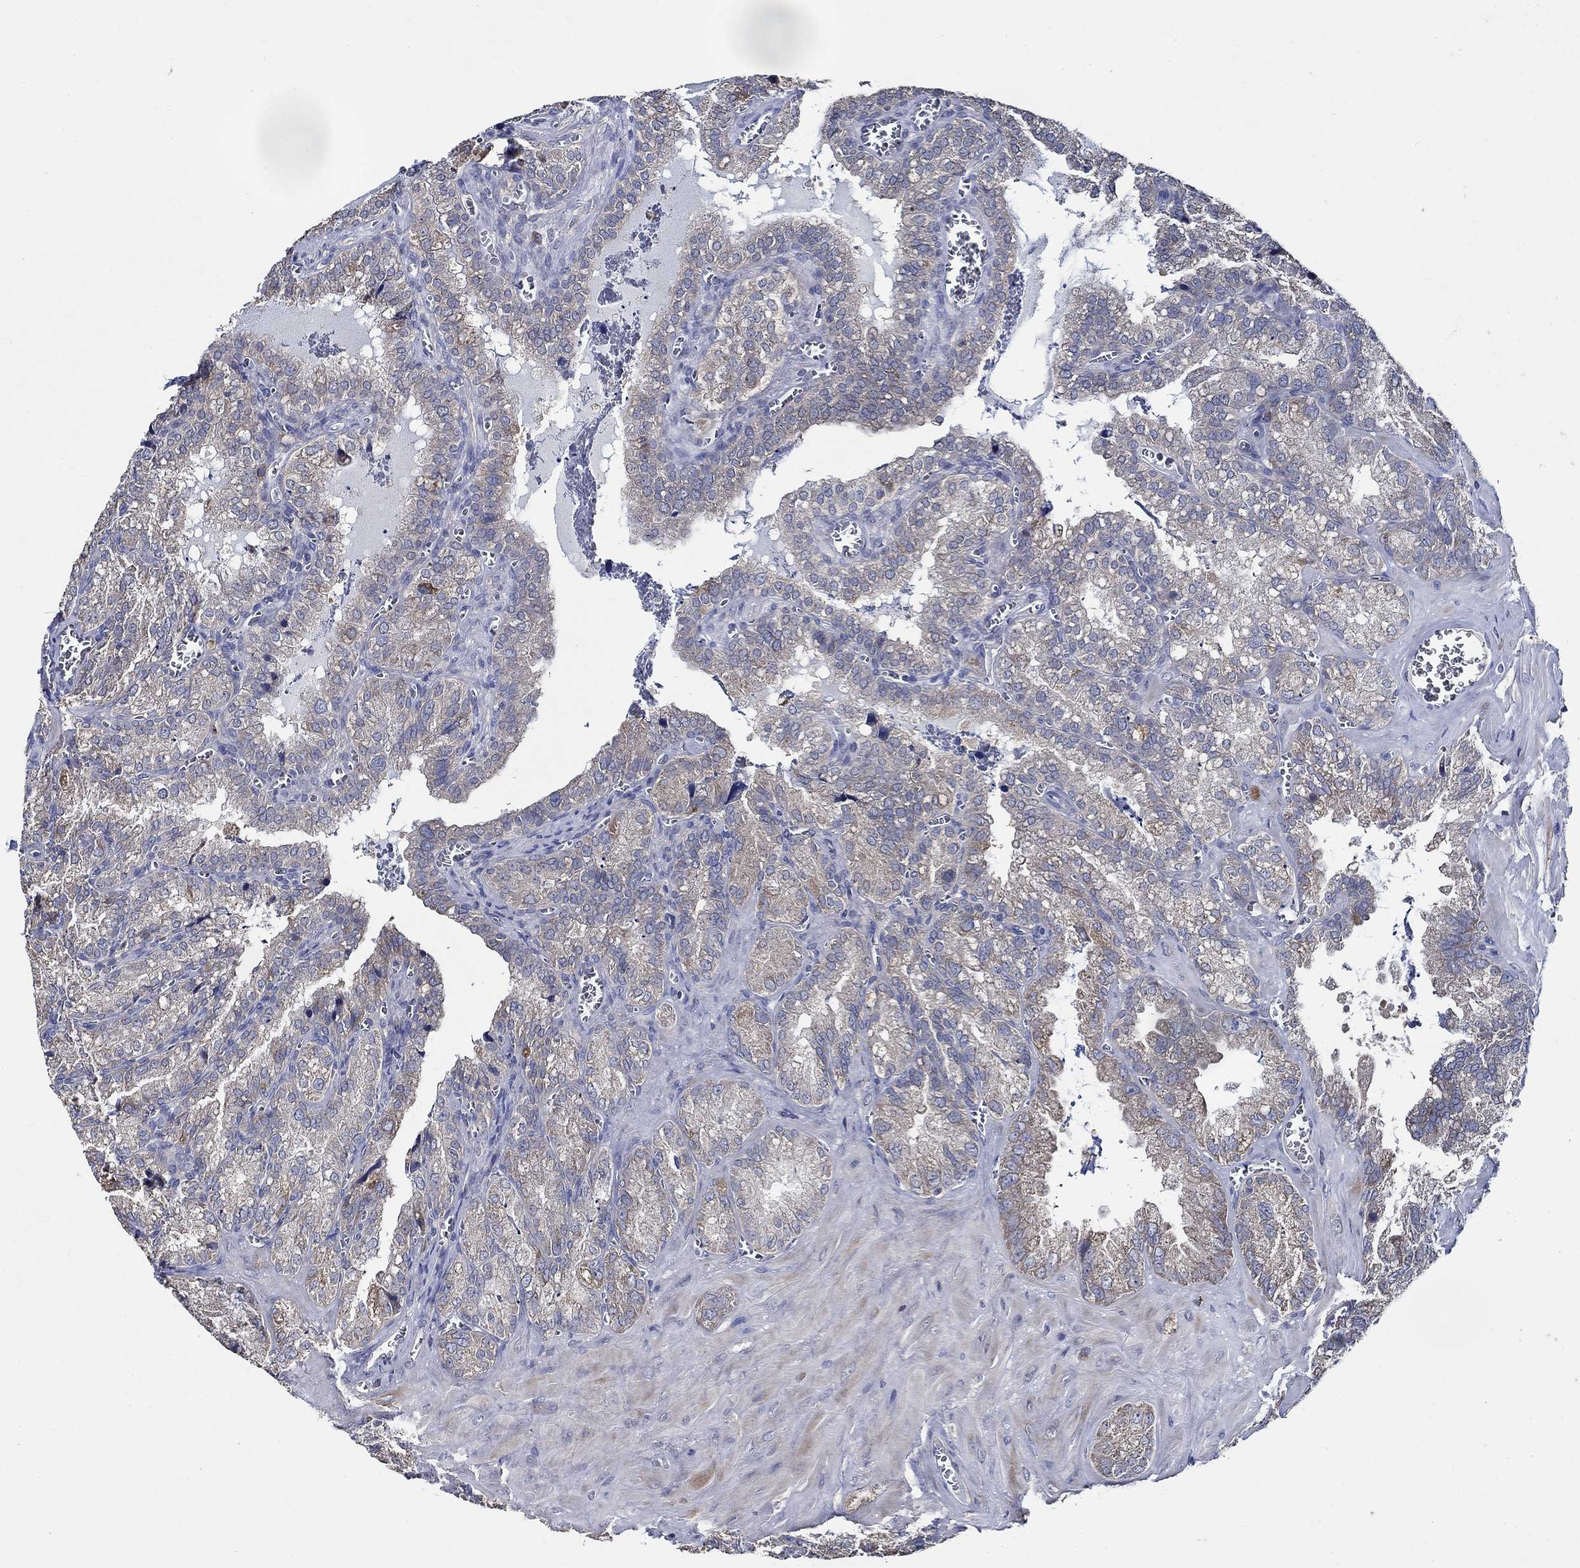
{"staining": {"intensity": "weak", "quantity": "25%-75%", "location": "cytoplasmic/membranous"}, "tissue": "seminal vesicle", "cell_type": "Glandular cells", "image_type": "normal", "snomed": [{"axis": "morphology", "description": "Normal tissue, NOS"}, {"axis": "topography", "description": "Seminal veicle"}], "caption": "Brown immunohistochemical staining in unremarkable human seminal vesicle reveals weak cytoplasmic/membranous expression in about 25%-75% of glandular cells. Ihc stains the protein in brown and the nuclei are stained blue.", "gene": "WDR53", "patient": {"sex": "male", "age": 57}}